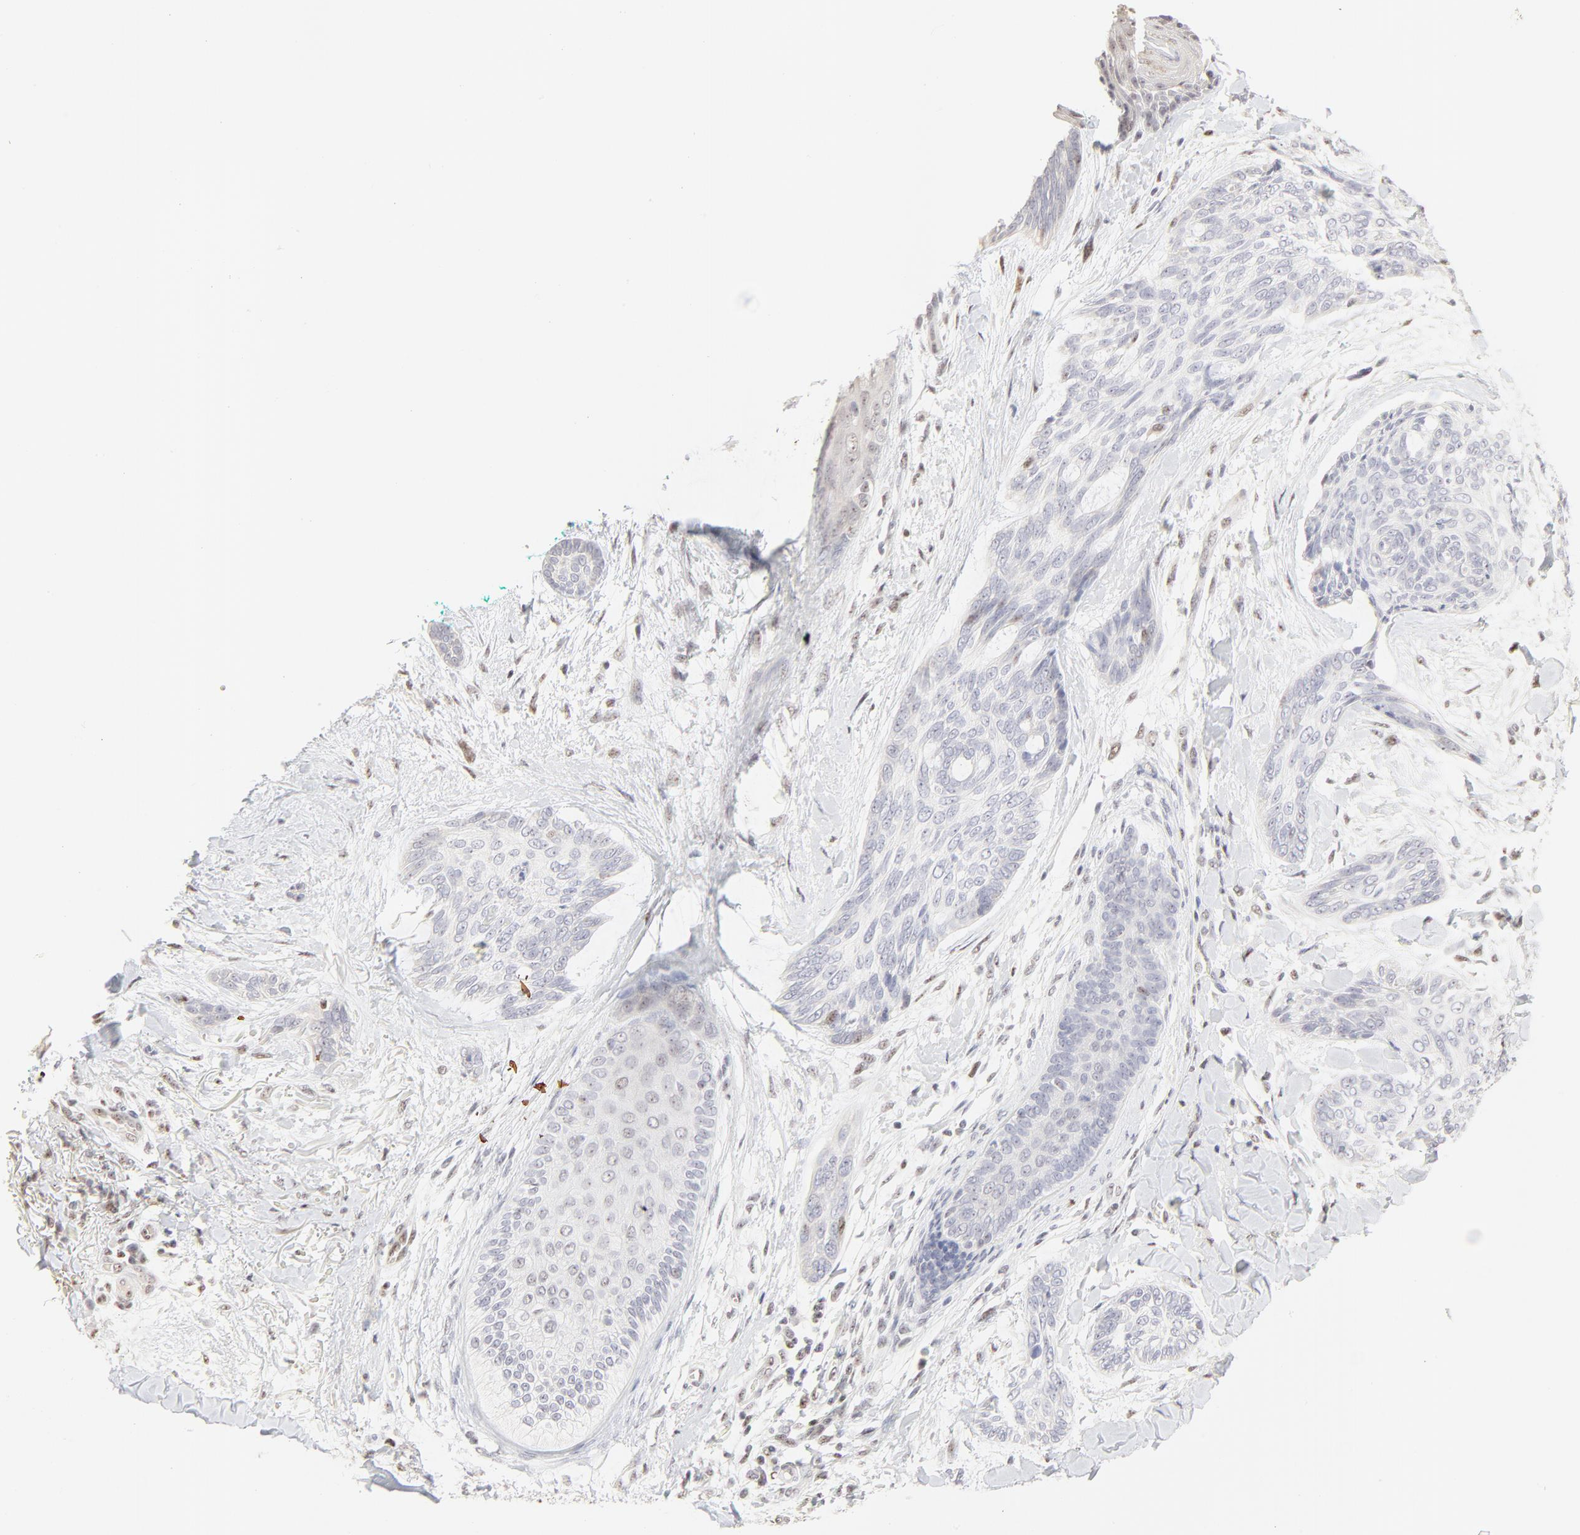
{"staining": {"intensity": "negative", "quantity": "none", "location": "none"}, "tissue": "skin cancer", "cell_type": "Tumor cells", "image_type": "cancer", "snomed": [{"axis": "morphology", "description": "Normal tissue, NOS"}, {"axis": "morphology", "description": "Basal cell carcinoma"}, {"axis": "topography", "description": "Skin"}], "caption": "Tumor cells show no significant expression in basal cell carcinoma (skin).", "gene": "NFIL3", "patient": {"sex": "female", "age": 71}}